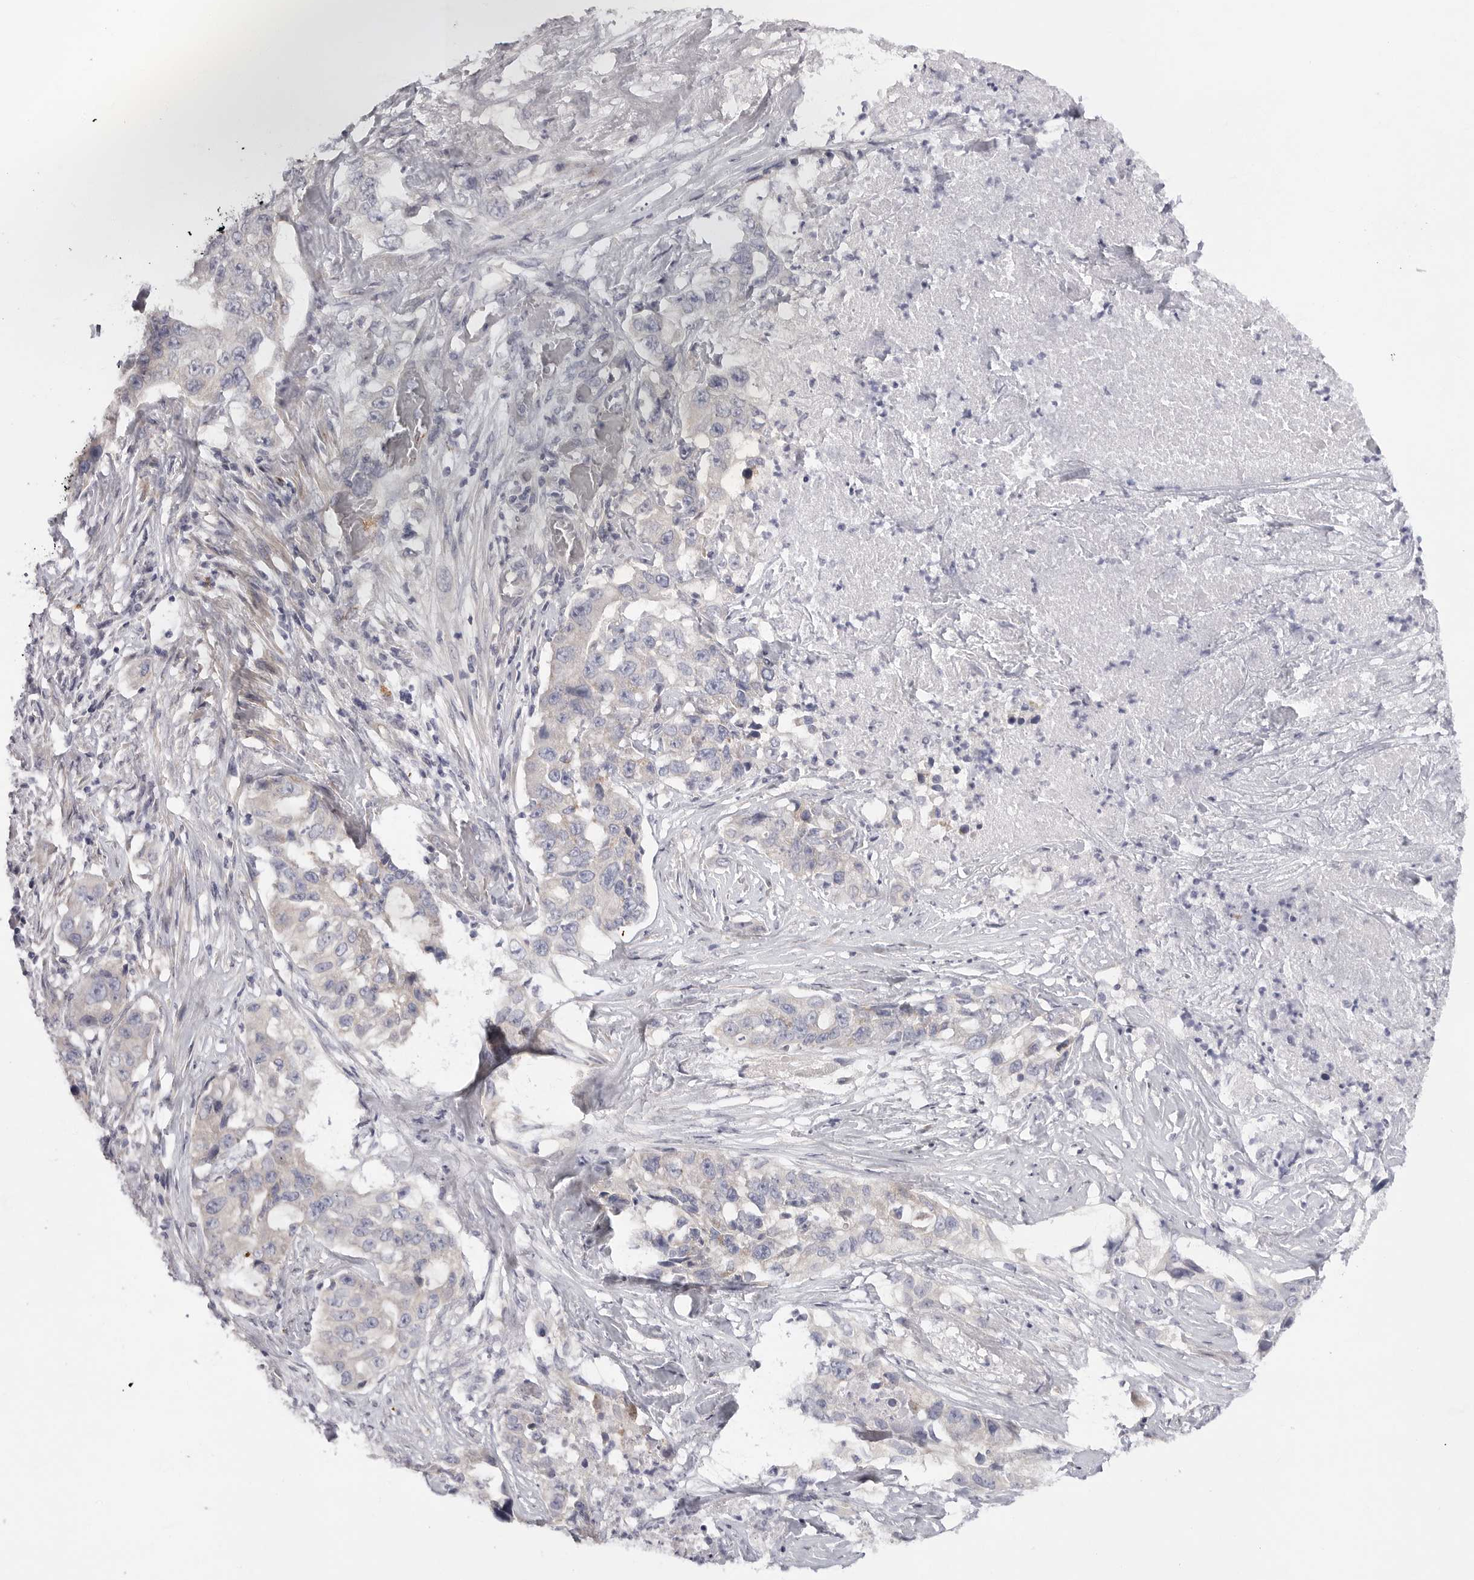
{"staining": {"intensity": "negative", "quantity": "none", "location": "none"}, "tissue": "lung cancer", "cell_type": "Tumor cells", "image_type": "cancer", "snomed": [{"axis": "morphology", "description": "Adenocarcinoma, NOS"}, {"axis": "topography", "description": "Lung"}], "caption": "DAB (3,3'-diaminobenzidine) immunohistochemical staining of human adenocarcinoma (lung) shows no significant positivity in tumor cells.", "gene": "ELP3", "patient": {"sex": "female", "age": 51}}